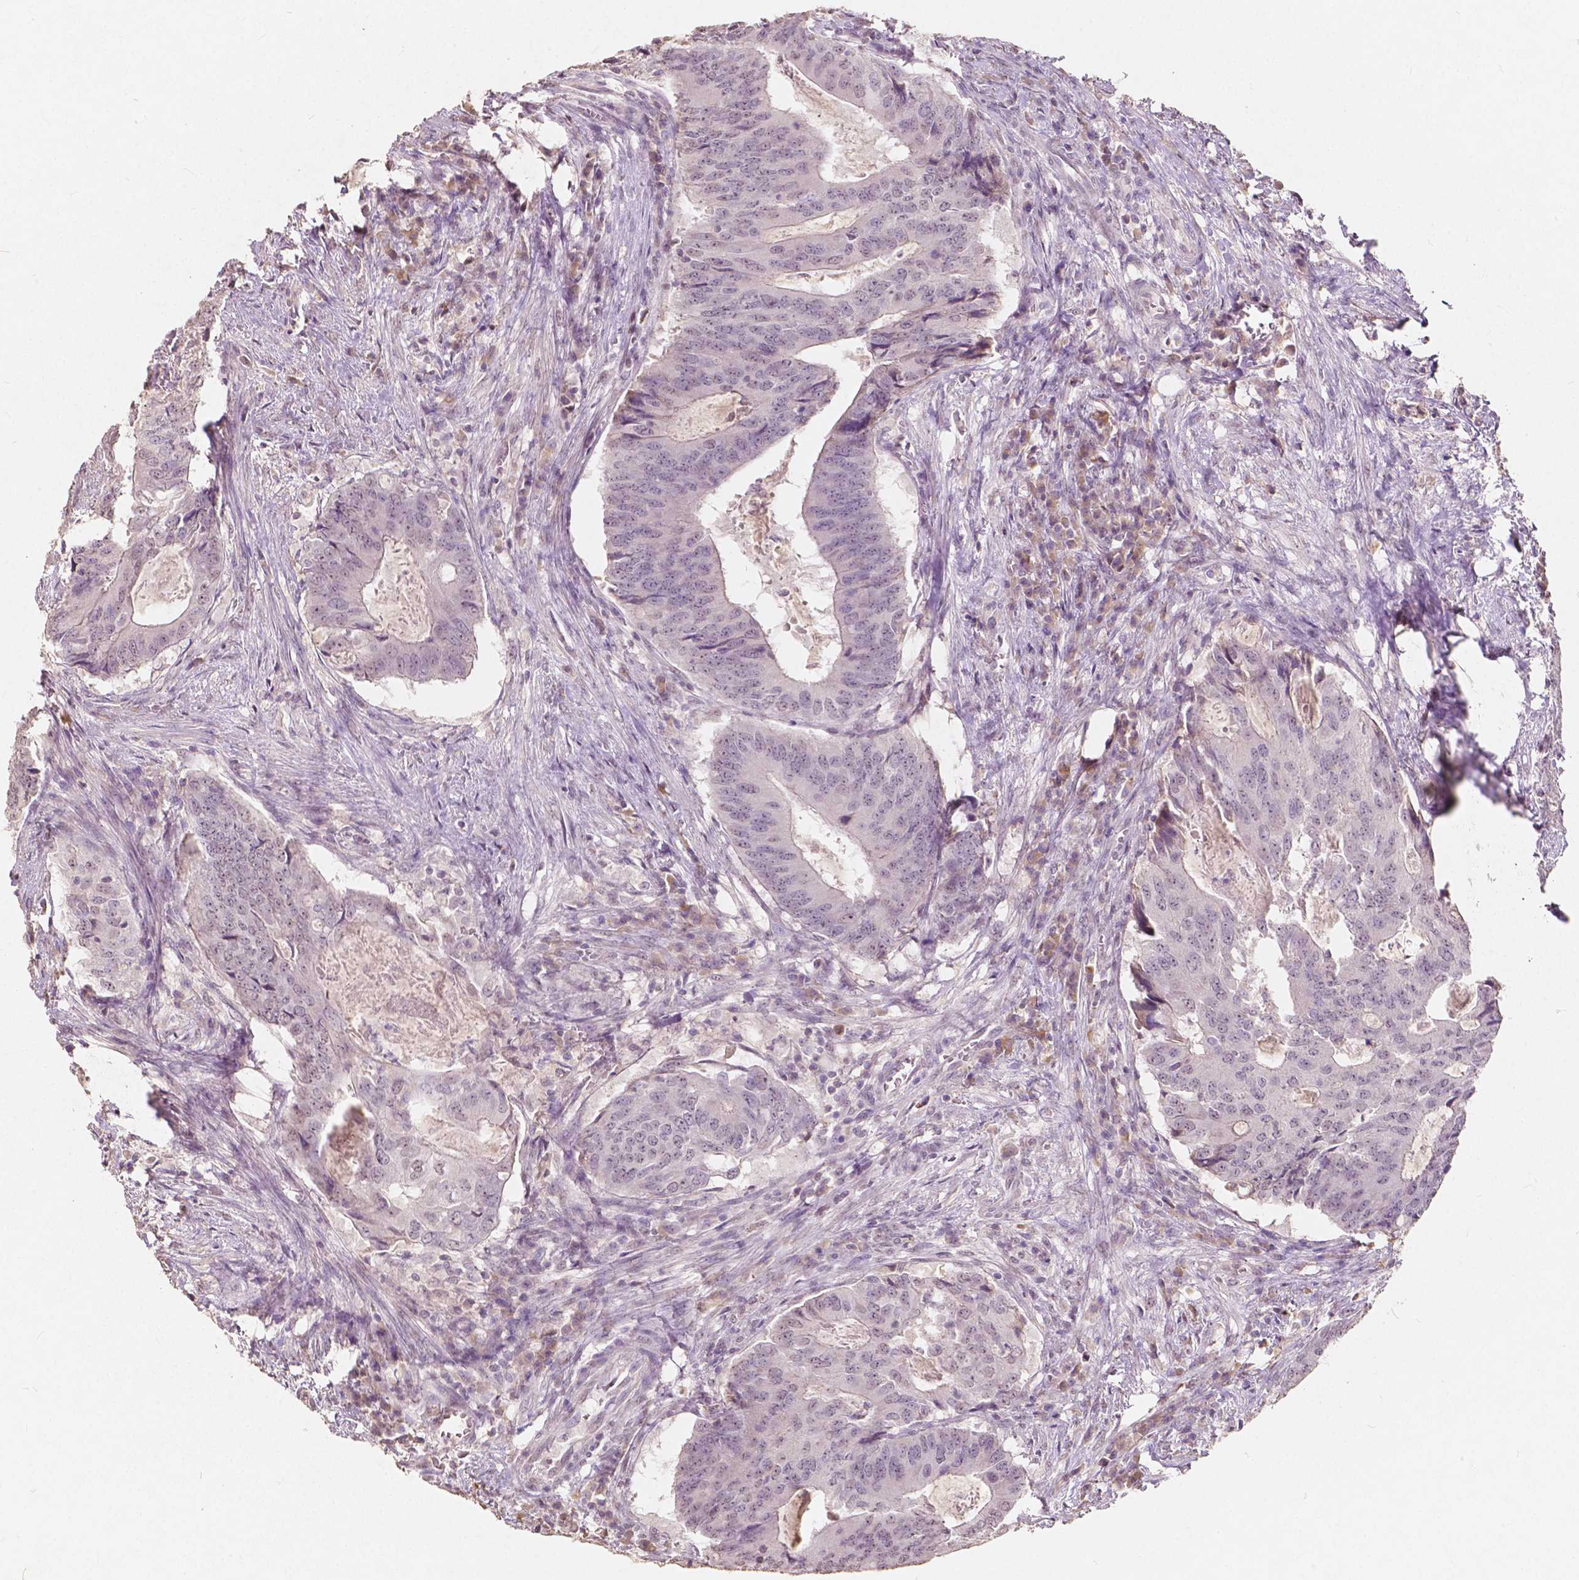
{"staining": {"intensity": "weak", "quantity": "<25%", "location": "nuclear"}, "tissue": "colorectal cancer", "cell_type": "Tumor cells", "image_type": "cancer", "snomed": [{"axis": "morphology", "description": "Adenocarcinoma, NOS"}, {"axis": "topography", "description": "Colon"}], "caption": "This micrograph is of colorectal cancer (adenocarcinoma) stained with IHC to label a protein in brown with the nuclei are counter-stained blue. There is no expression in tumor cells.", "gene": "SOX15", "patient": {"sex": "male", "age": 67}}